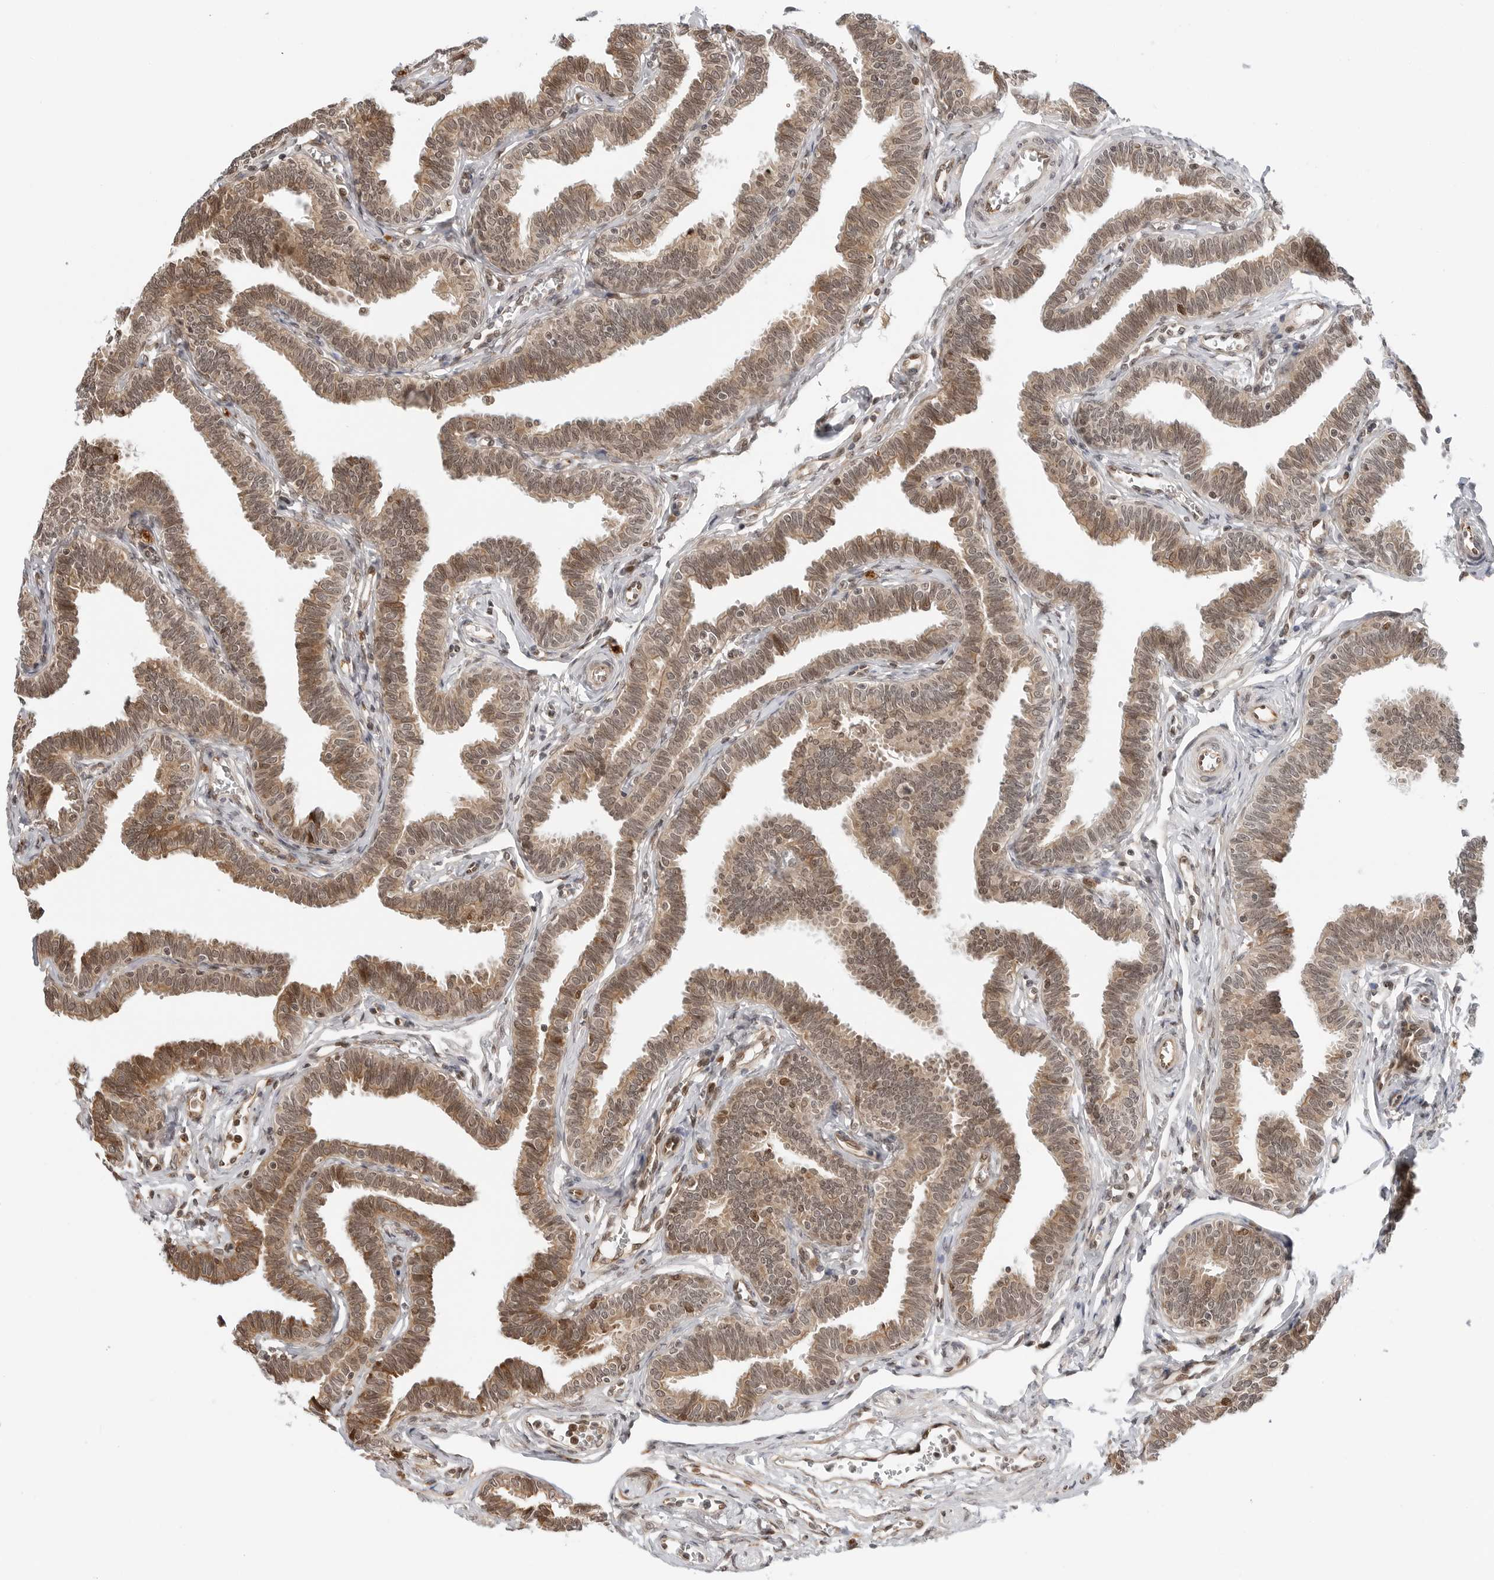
{"staining": {"intensity": "moderate", "quantity": ">75%", "location": "cytoplasmic/membranous,nuclear"}, "tissue": "fallopian tube", "cell_type": "Glandular cells", "image_type": "normal", "snomed": [{"axis": "morphology", "description": "Normal tissue, NOS"}, {"axis": "topography", "description": "Fallopian tube"}, {"axis": "topography", "description": "Ovary"}], "caption": "This is a photomicrograph of immunohistochemistry (IHC) staining of unremarkable fallopian tube, which shows moderate staining in the cytoplasmic/membranous,nuclear of glandular cells.", "gene": "TIPRL", "patient": {"sex": "female", "age": 23}}